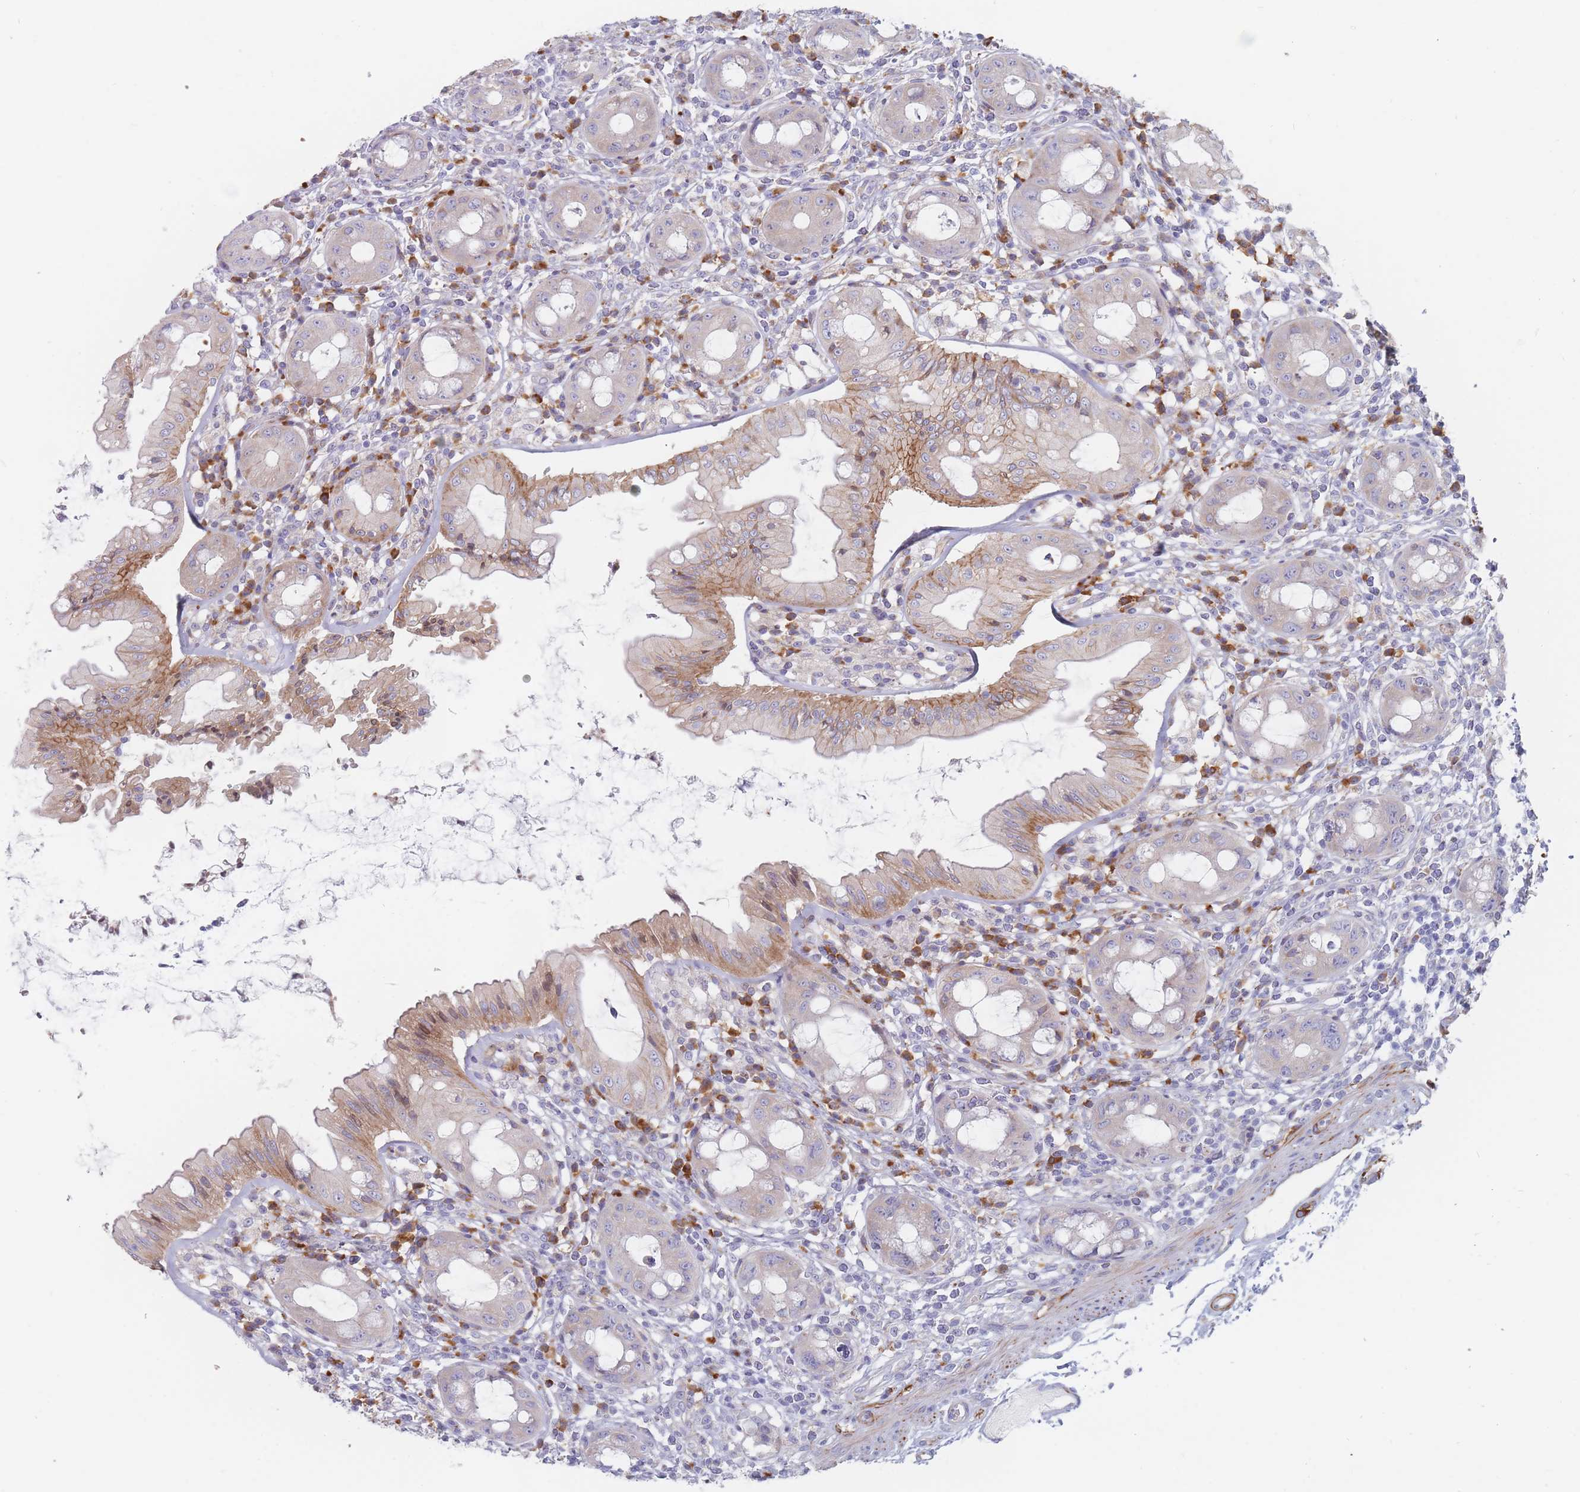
{"staining": {"intensity": "strong", "quantity": "<25%", "location": "cytoplasmic/membranous"}, "tissue": "rectum", "cell_type": "Glandular cells", "image_type": "normal", "snomed": [{"axis": "morphology", "description": "Normal tissue, NOS"}, {"axis": "topography", "description": "Rectum"}], "caption": "A histopathology image of human rectum stained for a protein reveals strong cytoplasmic/membranous brown staining in glandular cells. Using DAB (3,3'-diaminobenzidine) (brown) and hematoxylin (blue) stains, captured at high magnification using brightfield microscopy.", "gene": "ERBIN", "patient": {"sex": "female", "age": 57}}